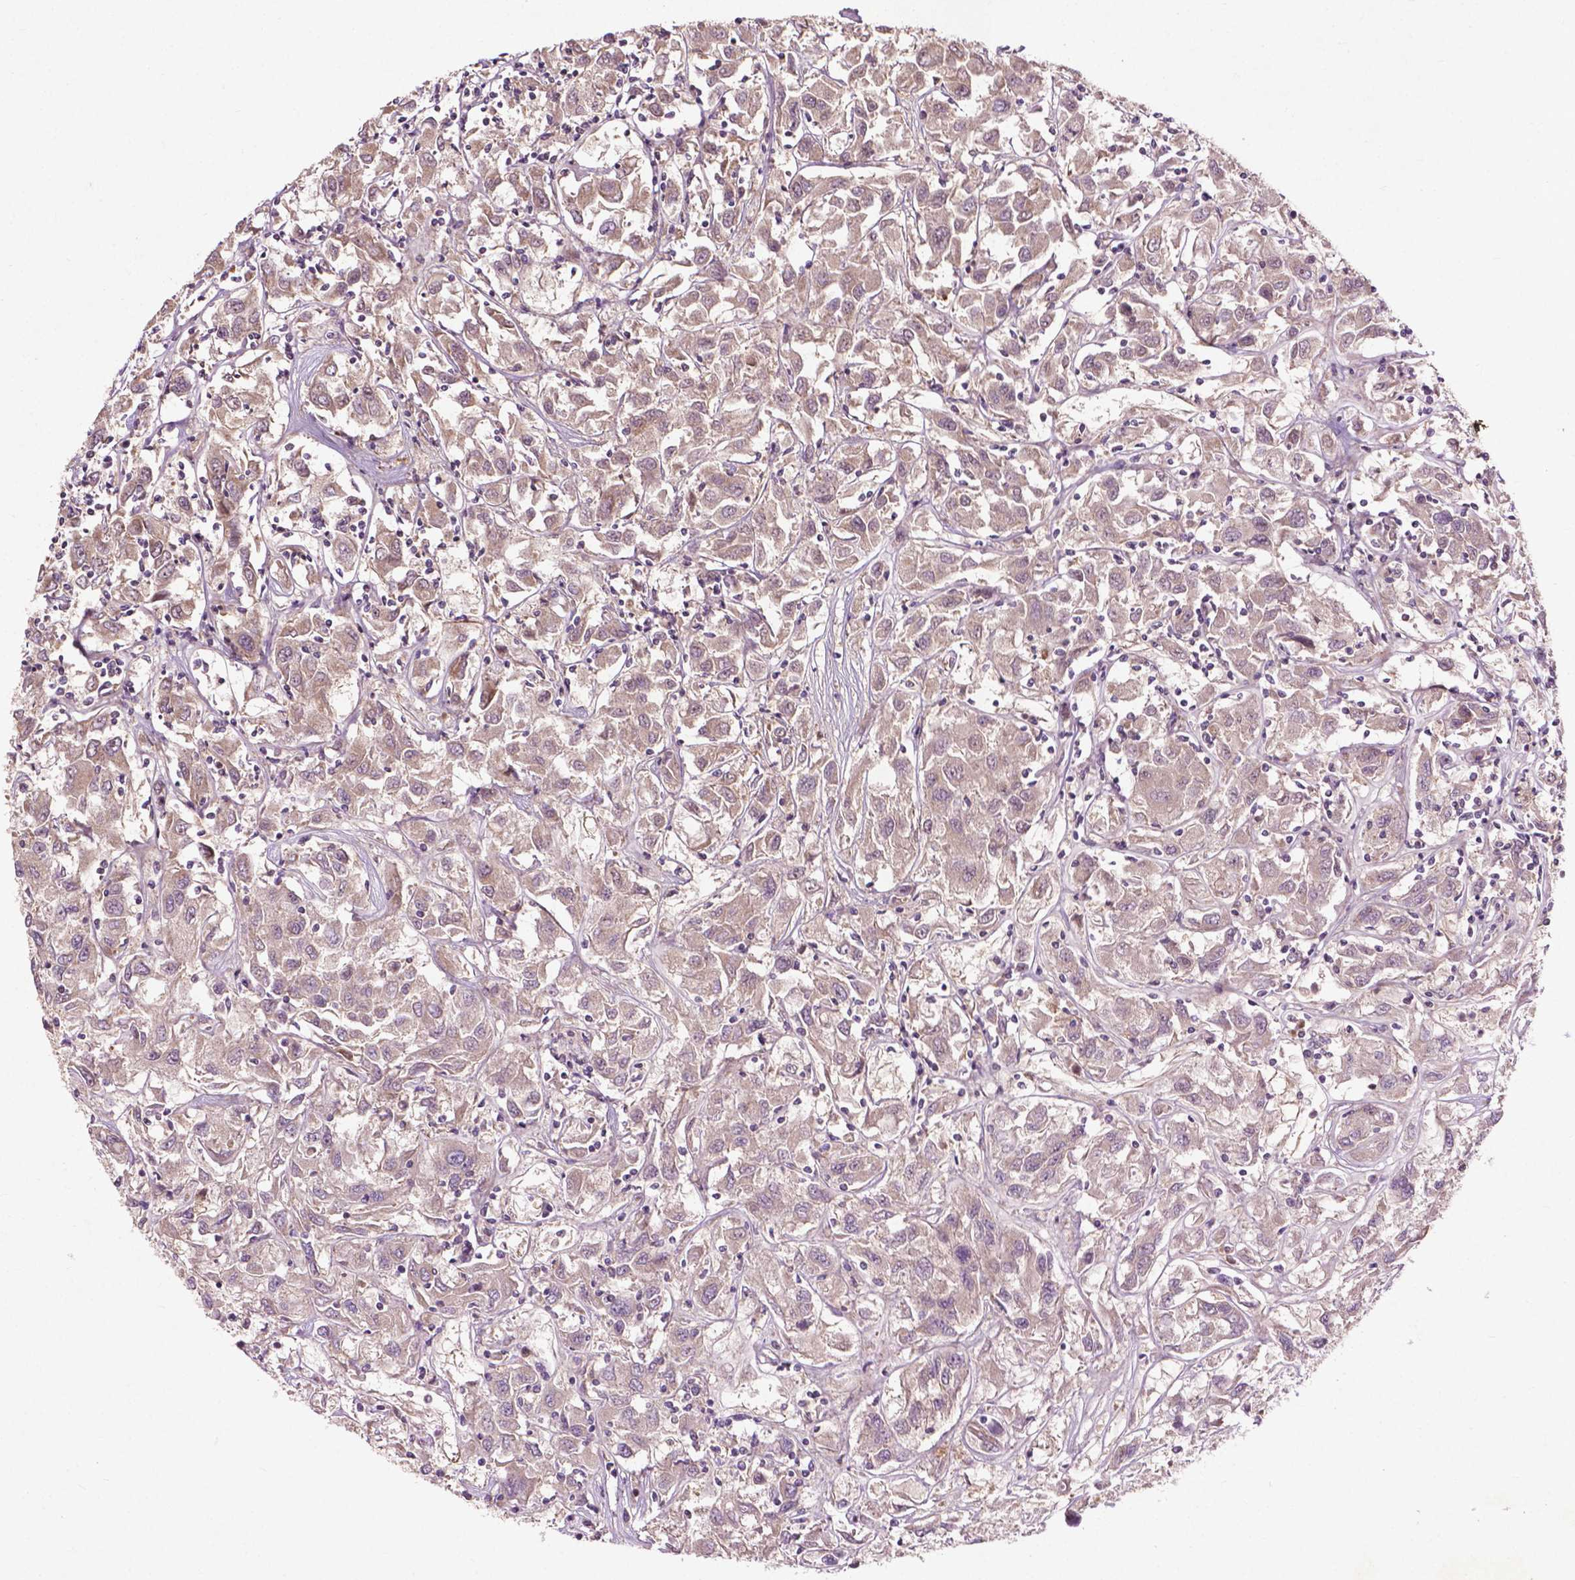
{"staining": {"intensity": "weak", "quantity": ">75%", "location": "cytoplasmic/membranous"}, "tissue": "renal cancer", "cell_type": "Tumor cells", "image_type": "cancer", "snomed": [{"axis": "morphology", "description": "Adenocarcinoma, NOS"}, {"axis": "topography", "description": "Kidney"}], "caption": "This histopathology image displays adenocarcinoma (renal) stained with immunohistochemistry (IHC) to label a protein in brown. The cytoplasmic/membranous of tumor cells show weak positivity for the protein. Nuclei are counter-stained blue.", "gene": "B3GALNT2", "patient": {"sex": "female", "age": 76}}